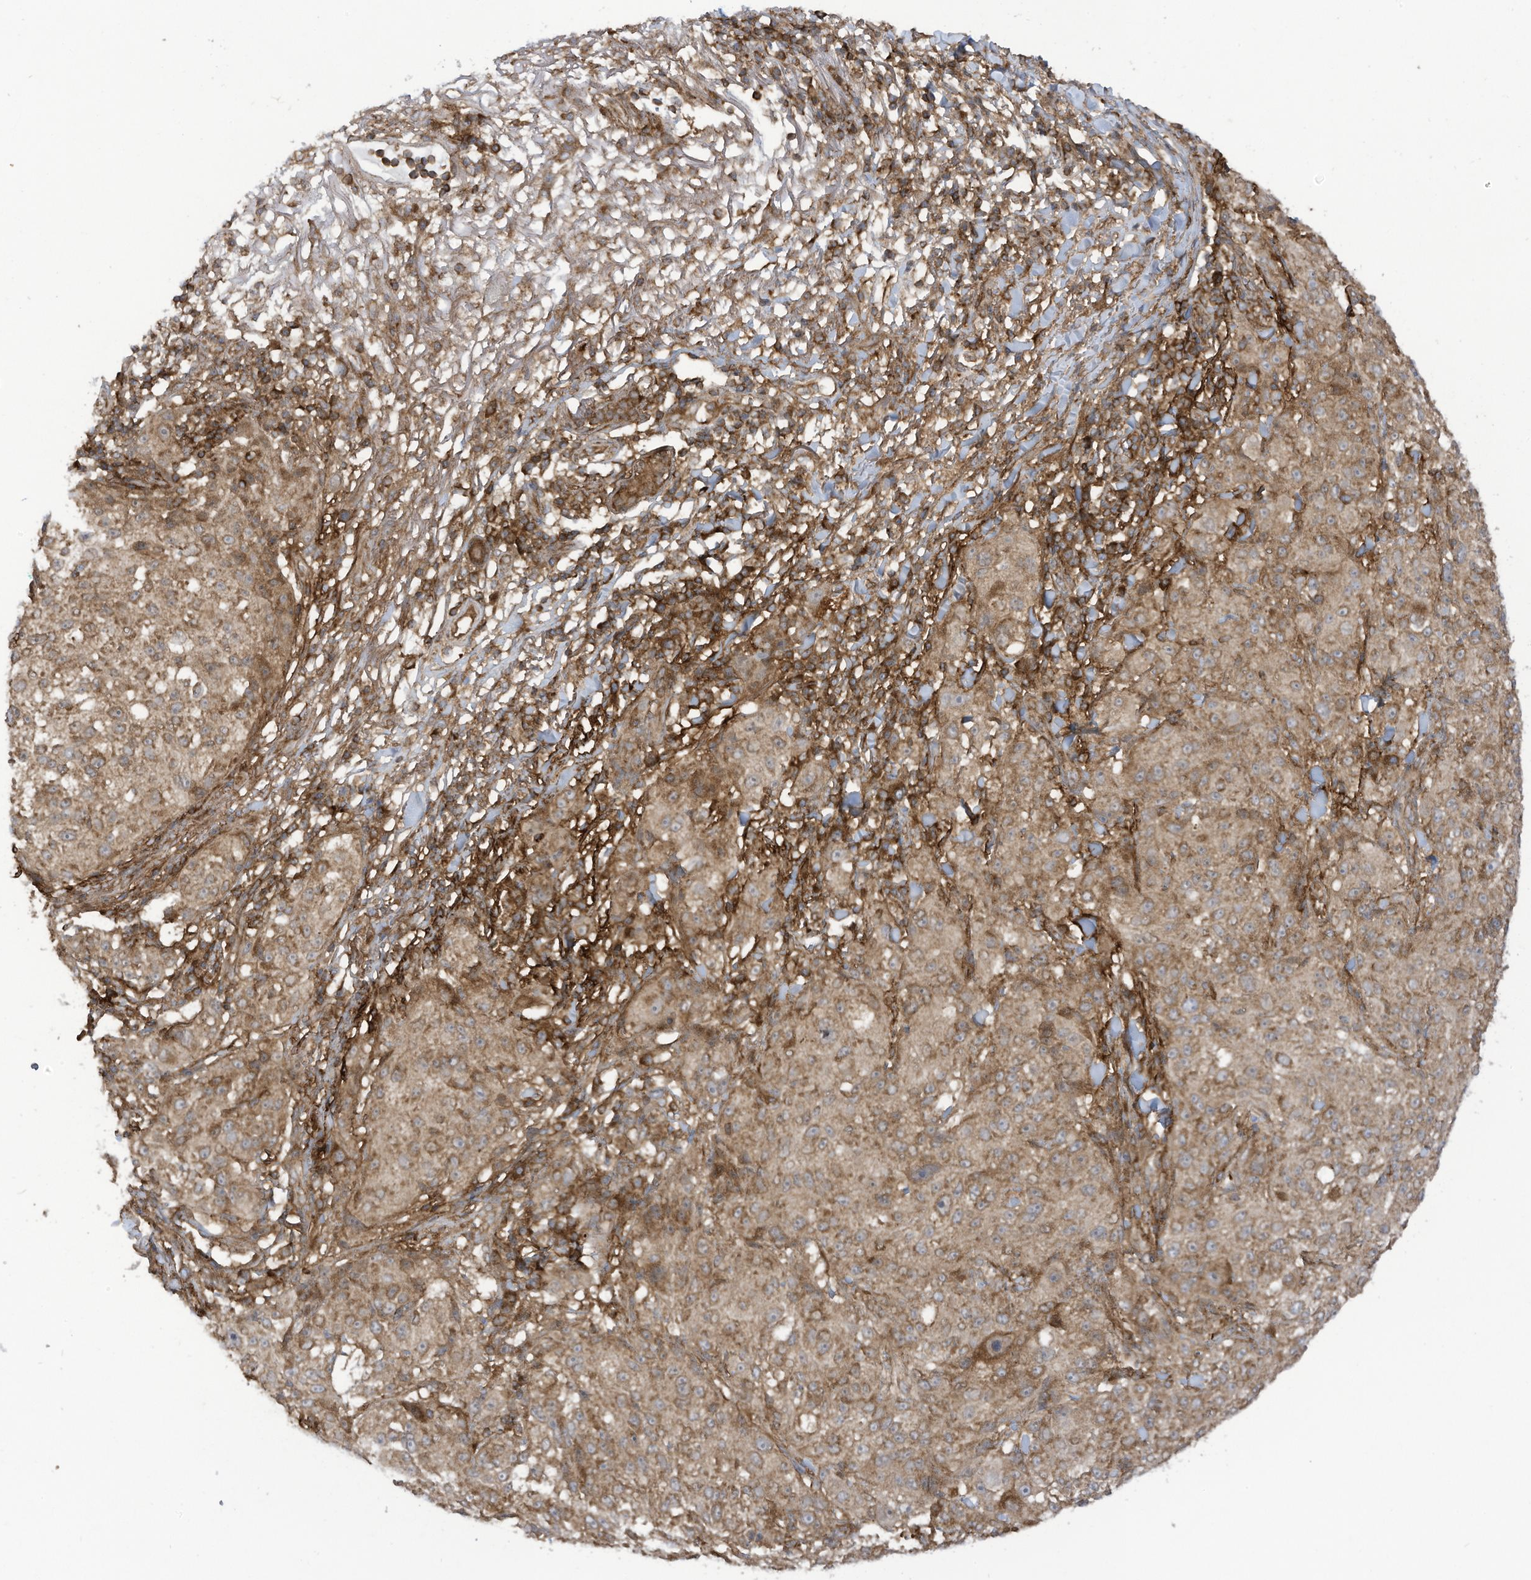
{"staining": {"intensity": "moderate", "quantity": ">75%", "location": "cytoplasmic/membranous"}, "tissue": "melanoma", "cell_type": "Tumor cells", "image_type": "cancer", "snomed": [{"axis": "morphology", "description": "Necrosis, NOS"}, {"axis": "morphology", "description": "Malignant melanoma, NOS"}, {"axis": "topography", "description": "Skin"}], "caption": "High-magnification brightfield microscopy of malignant melanoma stained with DAB (brown) and counterstained with hematoxylin (blue). tumor cells exhibit moderate cytoplasmic/membranous expression is present in about>75% of cells.", "gene": "REPS1", "patient": {"sex": "female", "age": 87}}